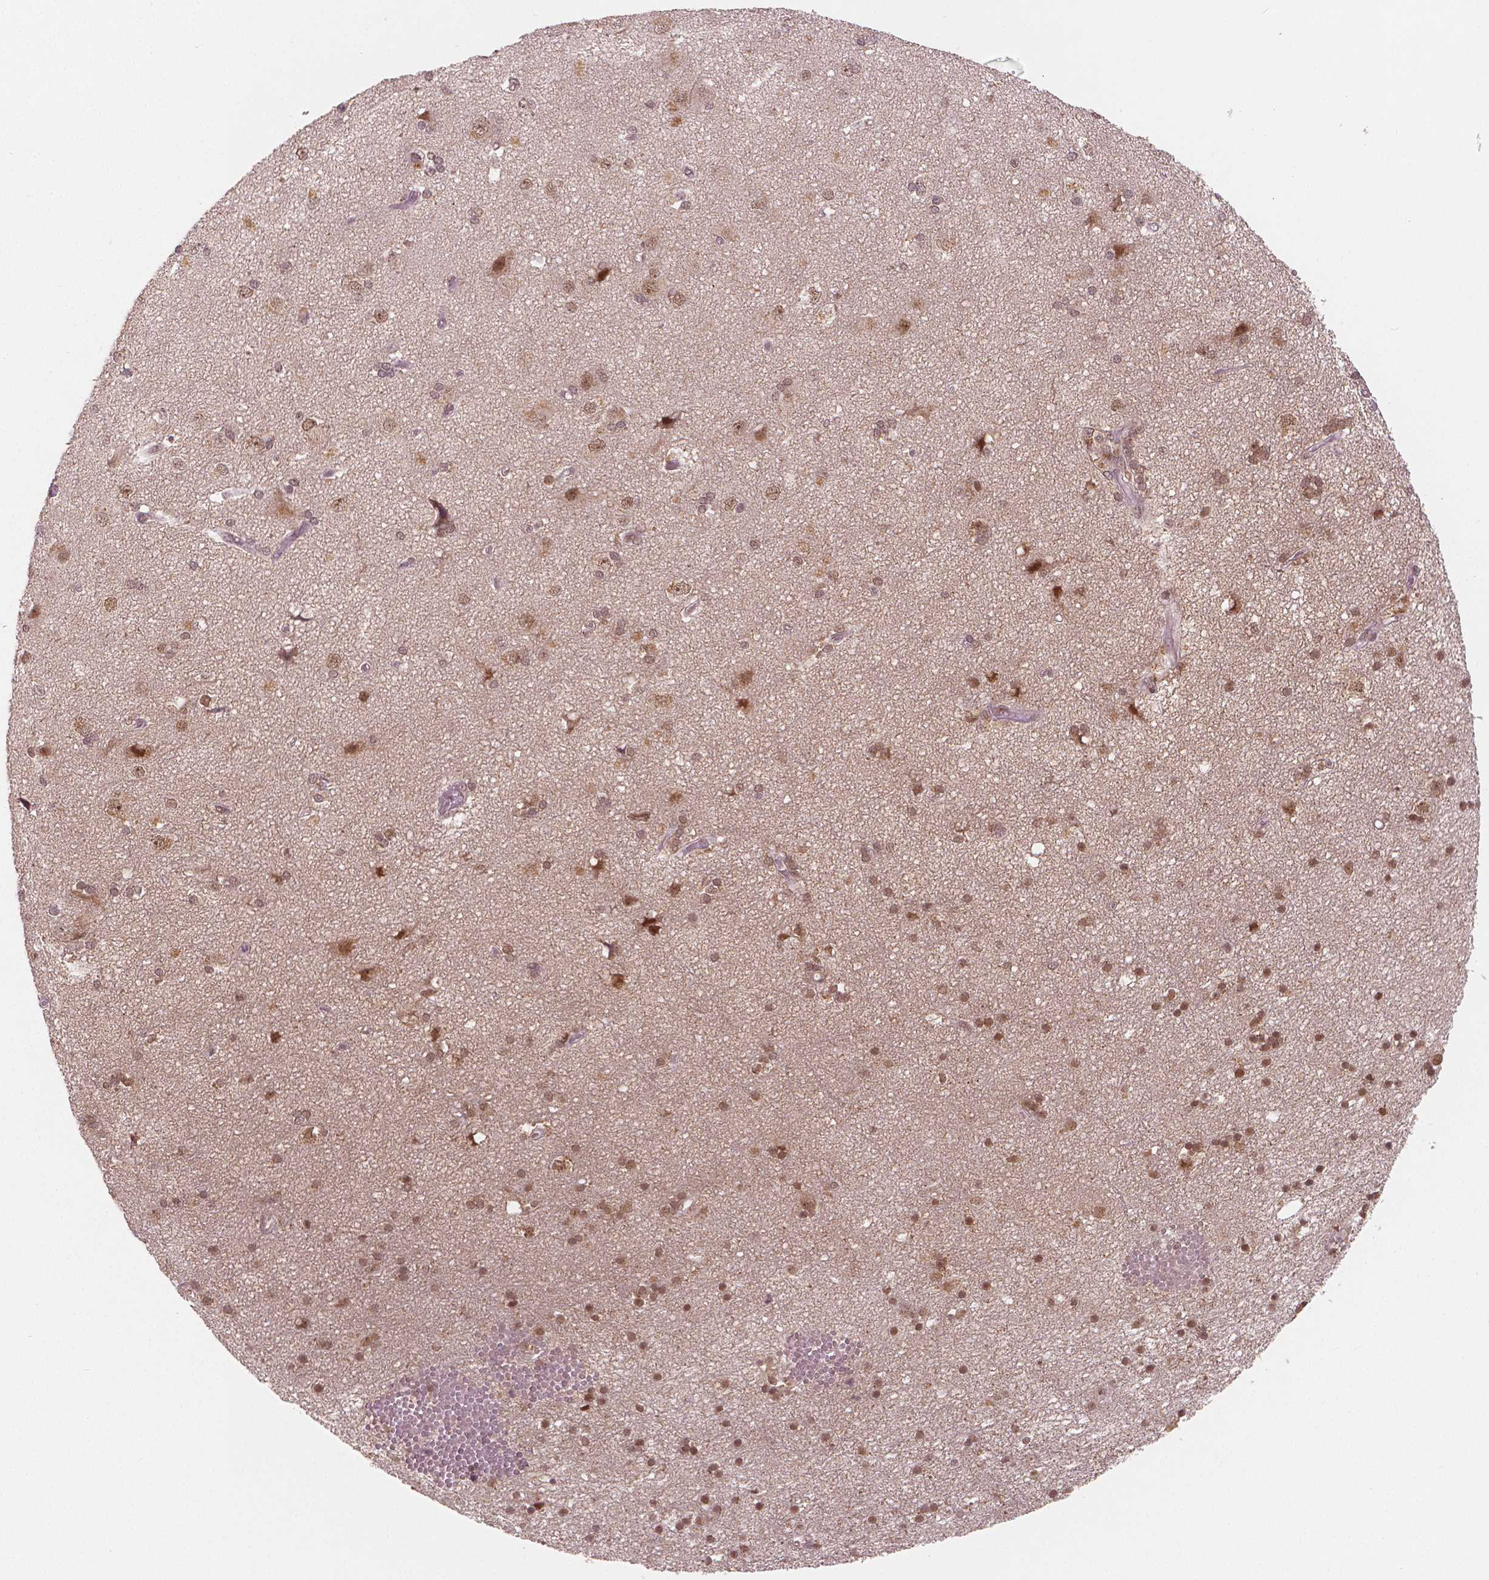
{"staining": {"intensity": "negative", "quantity": "none", "location": "none"}, "tissue": "cerebral cortex", "cell_type": "Endothelial cells", "image_type": "normal", "snomed": [{"axis": "morphology", "description": "Normal tissue, NOS"}, {"axis": "morphology", "description": "Glioma, malignant, High grade"}, {"axis": "topography", "description": "Cerebral cortex"}], "caption": "Normal cerebral cortex was stained to show a protein in brown. There is no significant staining in endothelial cells.", "gene": "NSD2", "patient": {"sex": "male", "age": 71}}